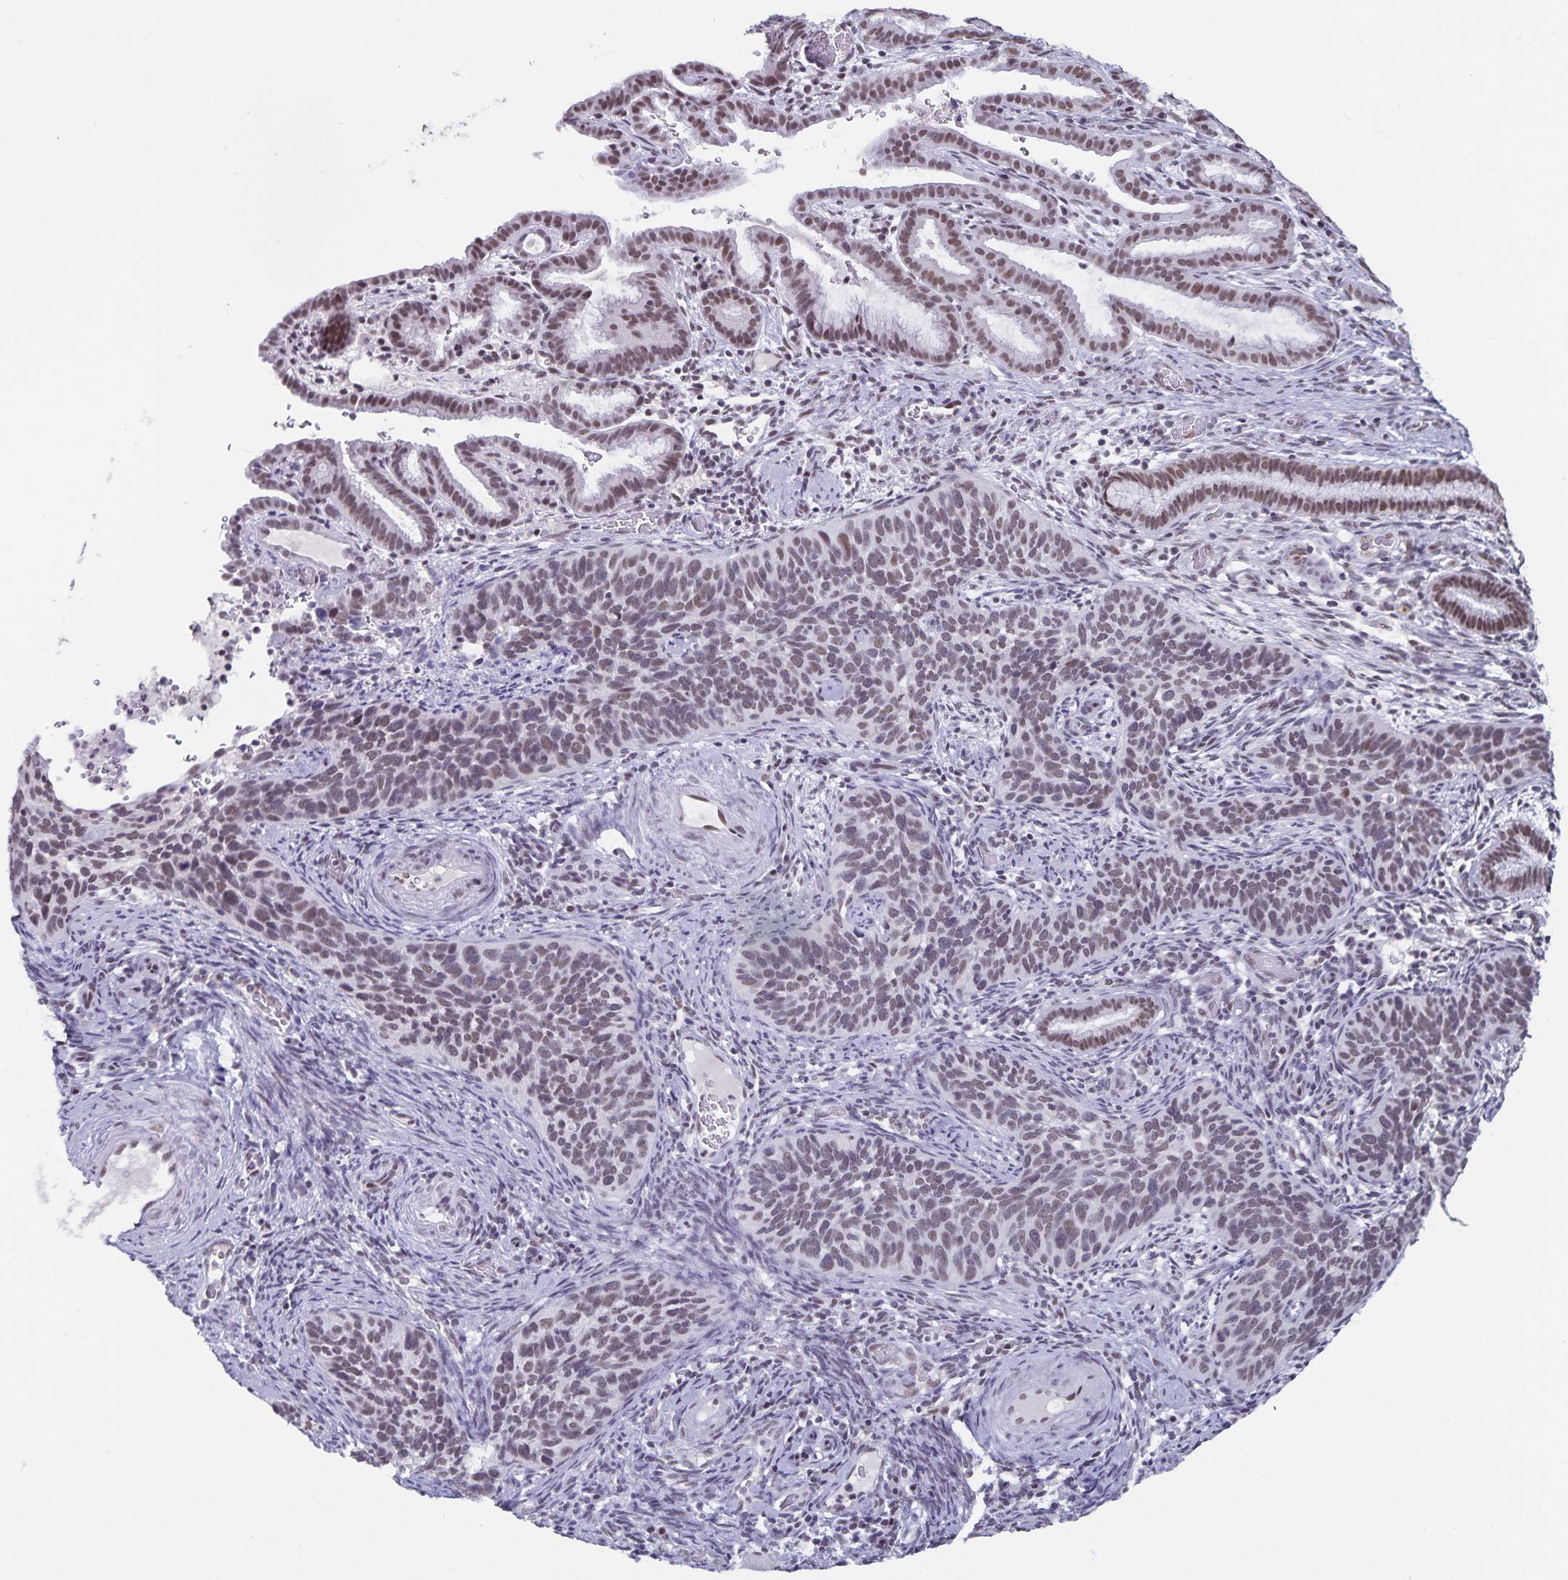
{"staining": {"intensity": "weak", "quantity": ">75%", "location": "nuclear"}, "tissue": "cervical cancer", "cell_type": "Tumor cells", "image_type": "cancer", "snomed": [{"axis": "morphology", "description": "Squamous cell carcinoma, NOS"}, {"axis": "topography", "description": "Cervix"}], "caption": "A histopathology image showing weak nuclear expression in about >75% of tumor cells in squamous cell carcinoma (cervical), as visualized by brown immunohistochemical staining.", "gene": "PBX2", "patient": {"sex": "female", "age": 51}}